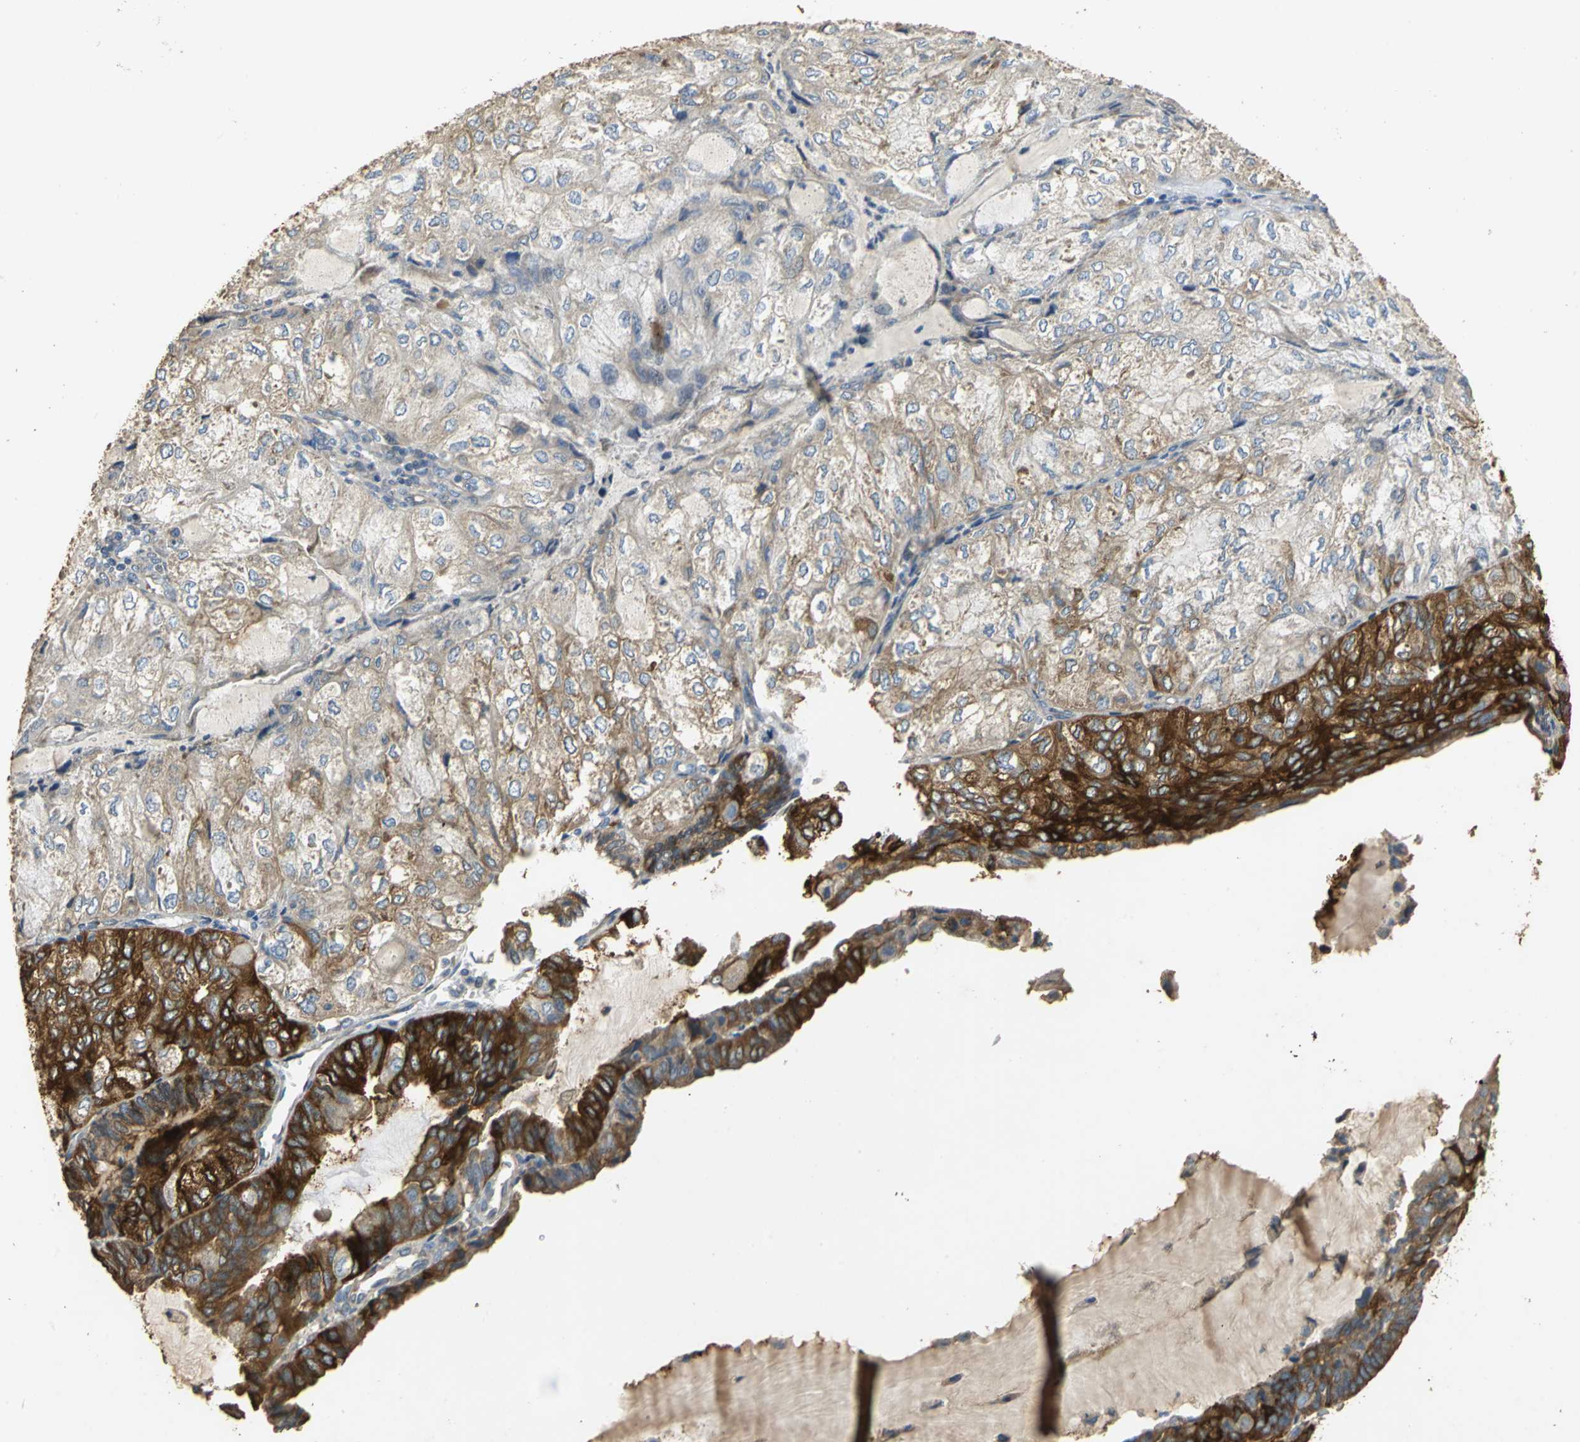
{"staining": {"intensity": "strong", "quantity": "25%-75%", "location": "cytoplasmic/membranous"}, "tissue": "endometrial cancer", "cell_type": "Tumor cells", "image_type": "cancer", "snomed": [{"axis": "morphology", "description": "Adenocarcinoma, NOS"}, {"axis": "topography", "description": "Endometrium"}], "caption": "A brown stain highlights strong cytoplasmic/membranous positivity of a protein in adenocarcinoma (endometrial) tumor cells.", "gene": "ACSL4", "patient": {"sex": "female", "age": 81}}